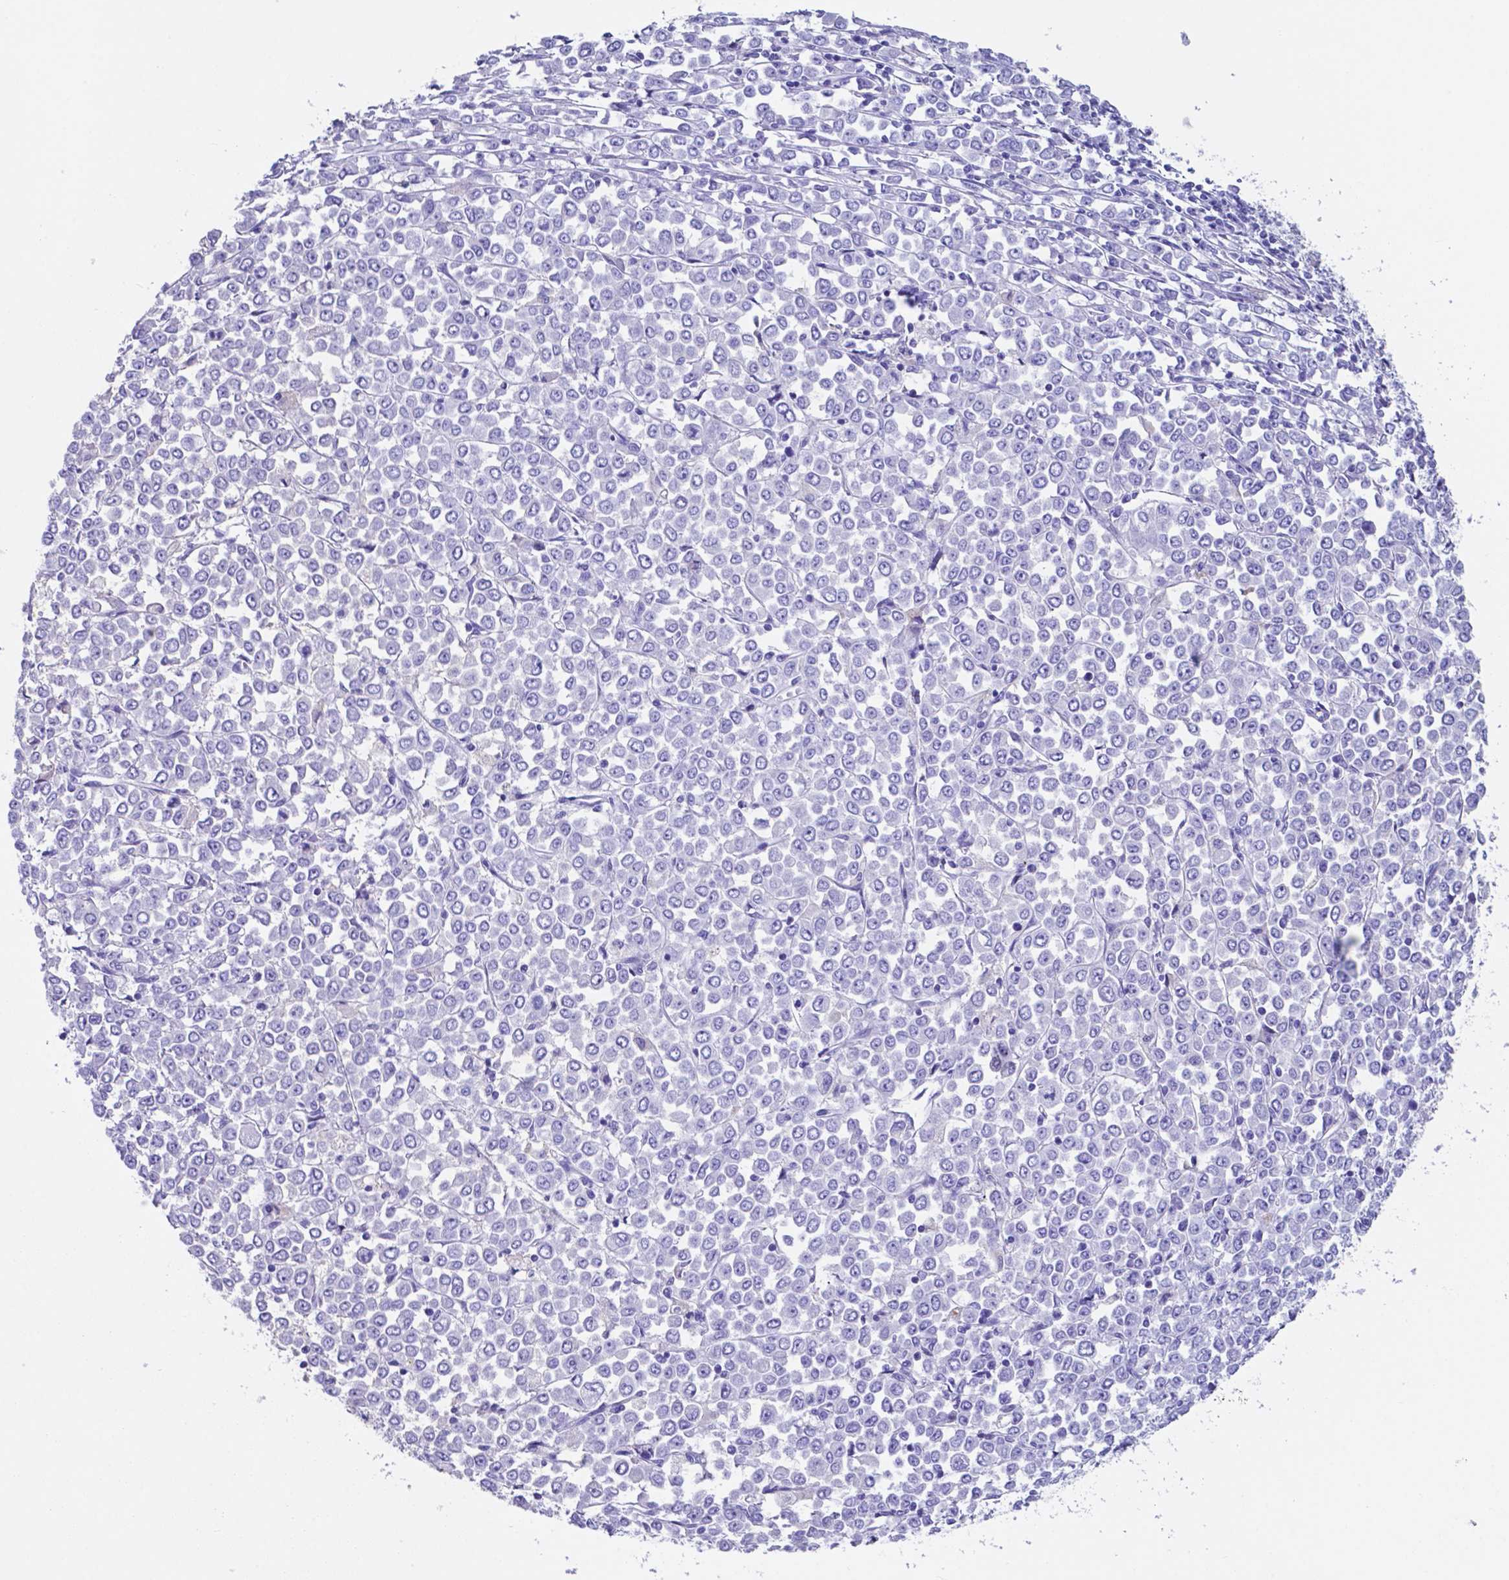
{"staining": {"intensity": "negative", "quantity": "none", "location": "none"}, "tissue": "stomach cancer", "cell_type": "Tumor cells", "image_type": "cancer", "snomed": [{"axis": "morphology", "description": "Adenocarcinoma, NOS"}, {"axis": "topography", "description": "Stomach, upper"}], "caption": "There is no significant staining in tumor cells of stomach adenocarcinoma. (DAB immunohistochemistry (IHC) visualized using brightfield microscopy, high magnification).", "gene": "DNAAF8", "patient": {"sex": "male", "age": 70}}